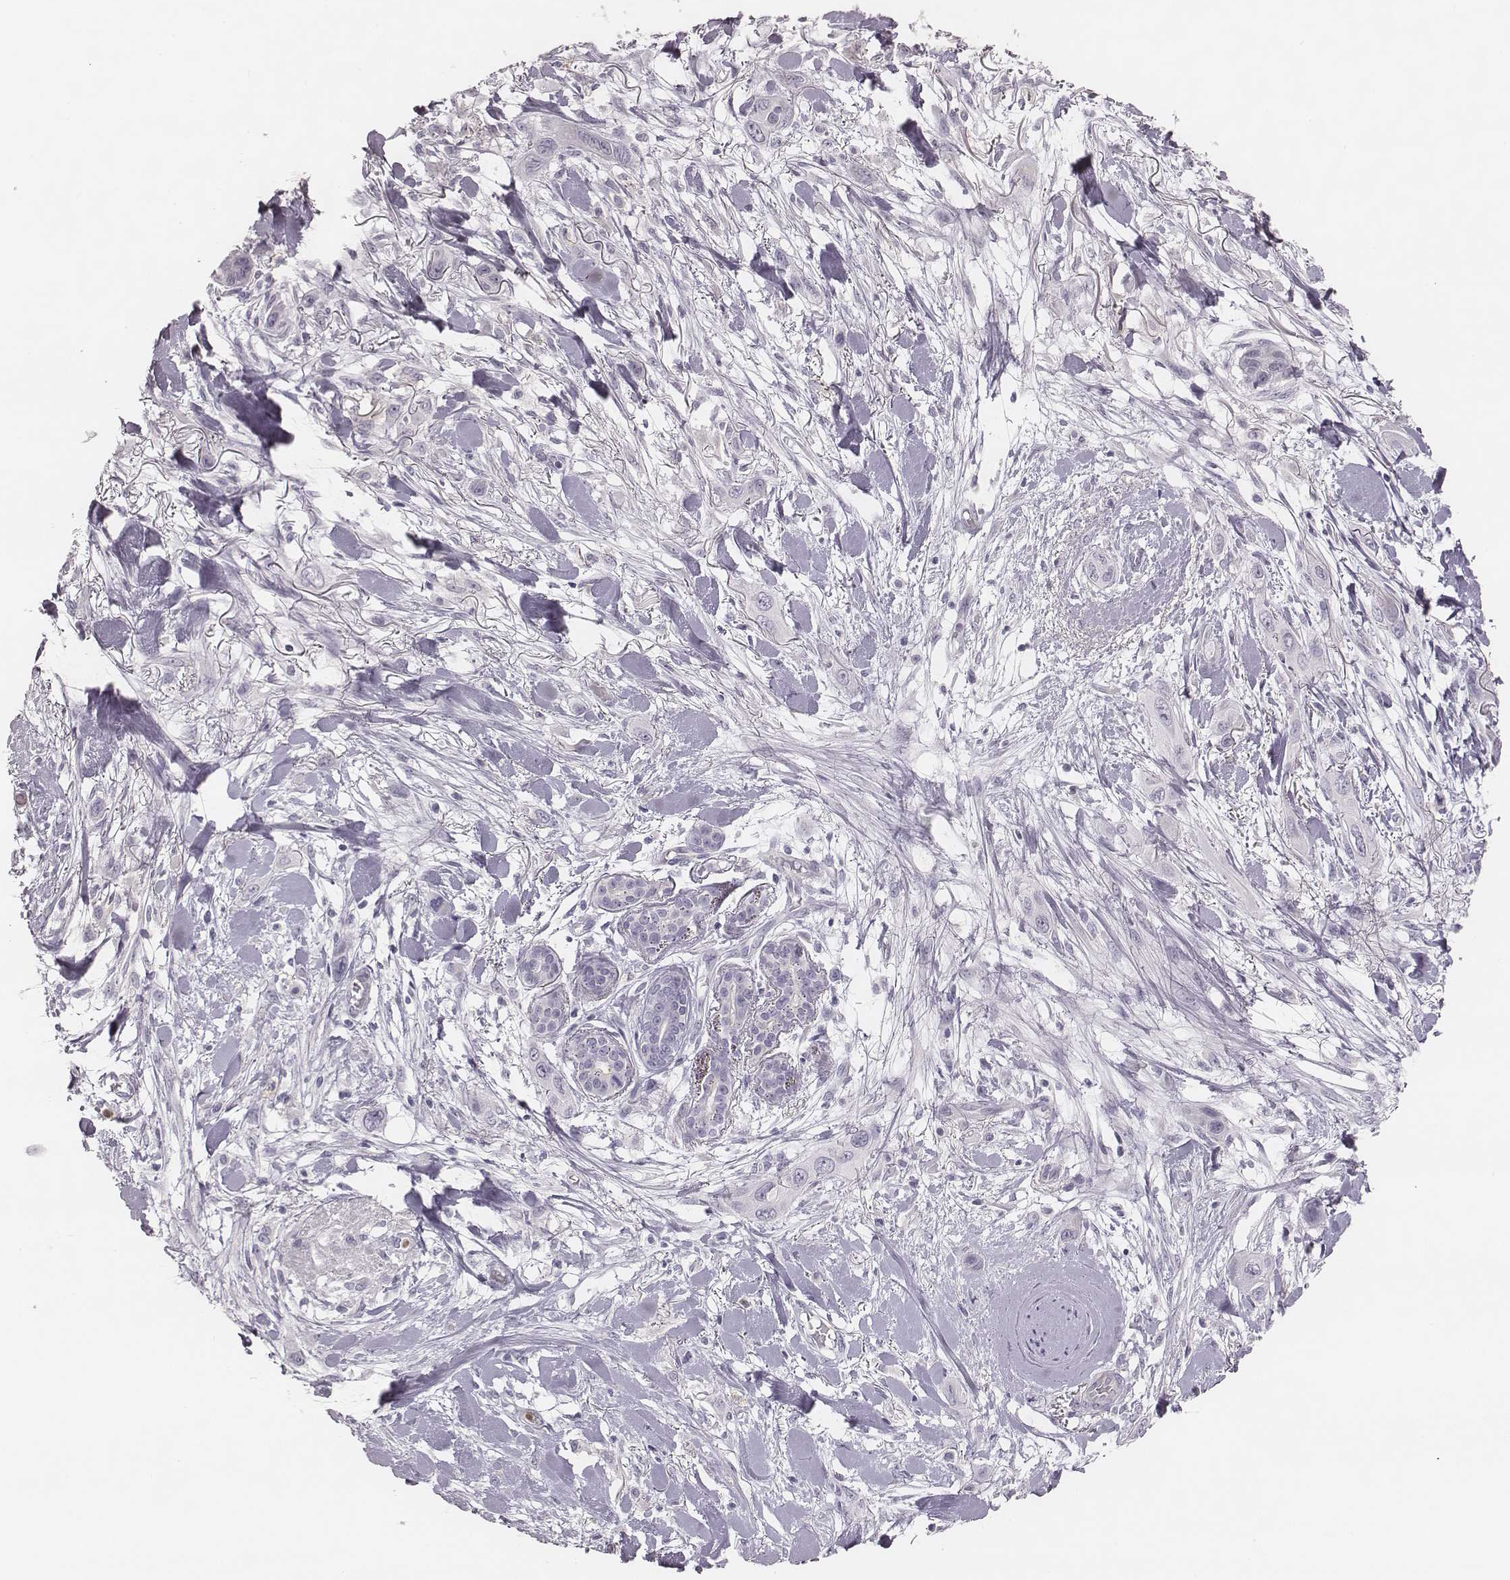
{"staining": {"intensity": "negative", "quantity": "none", "location": "none"}, "tissue": "skin cancer", "cell_type": "Tumor cells", "image_type": "cancer", "snomed": [{"axis": "morphology", "description": "Squamous cell carcinoma, NOS"}, {"axis": "topography", "description": "Skin"}], "caption": "The image reveals no staining of tumor cells in skin cancer.", "gene": "KCNJ12", "patient": {"sex": "male", "age": 79}}